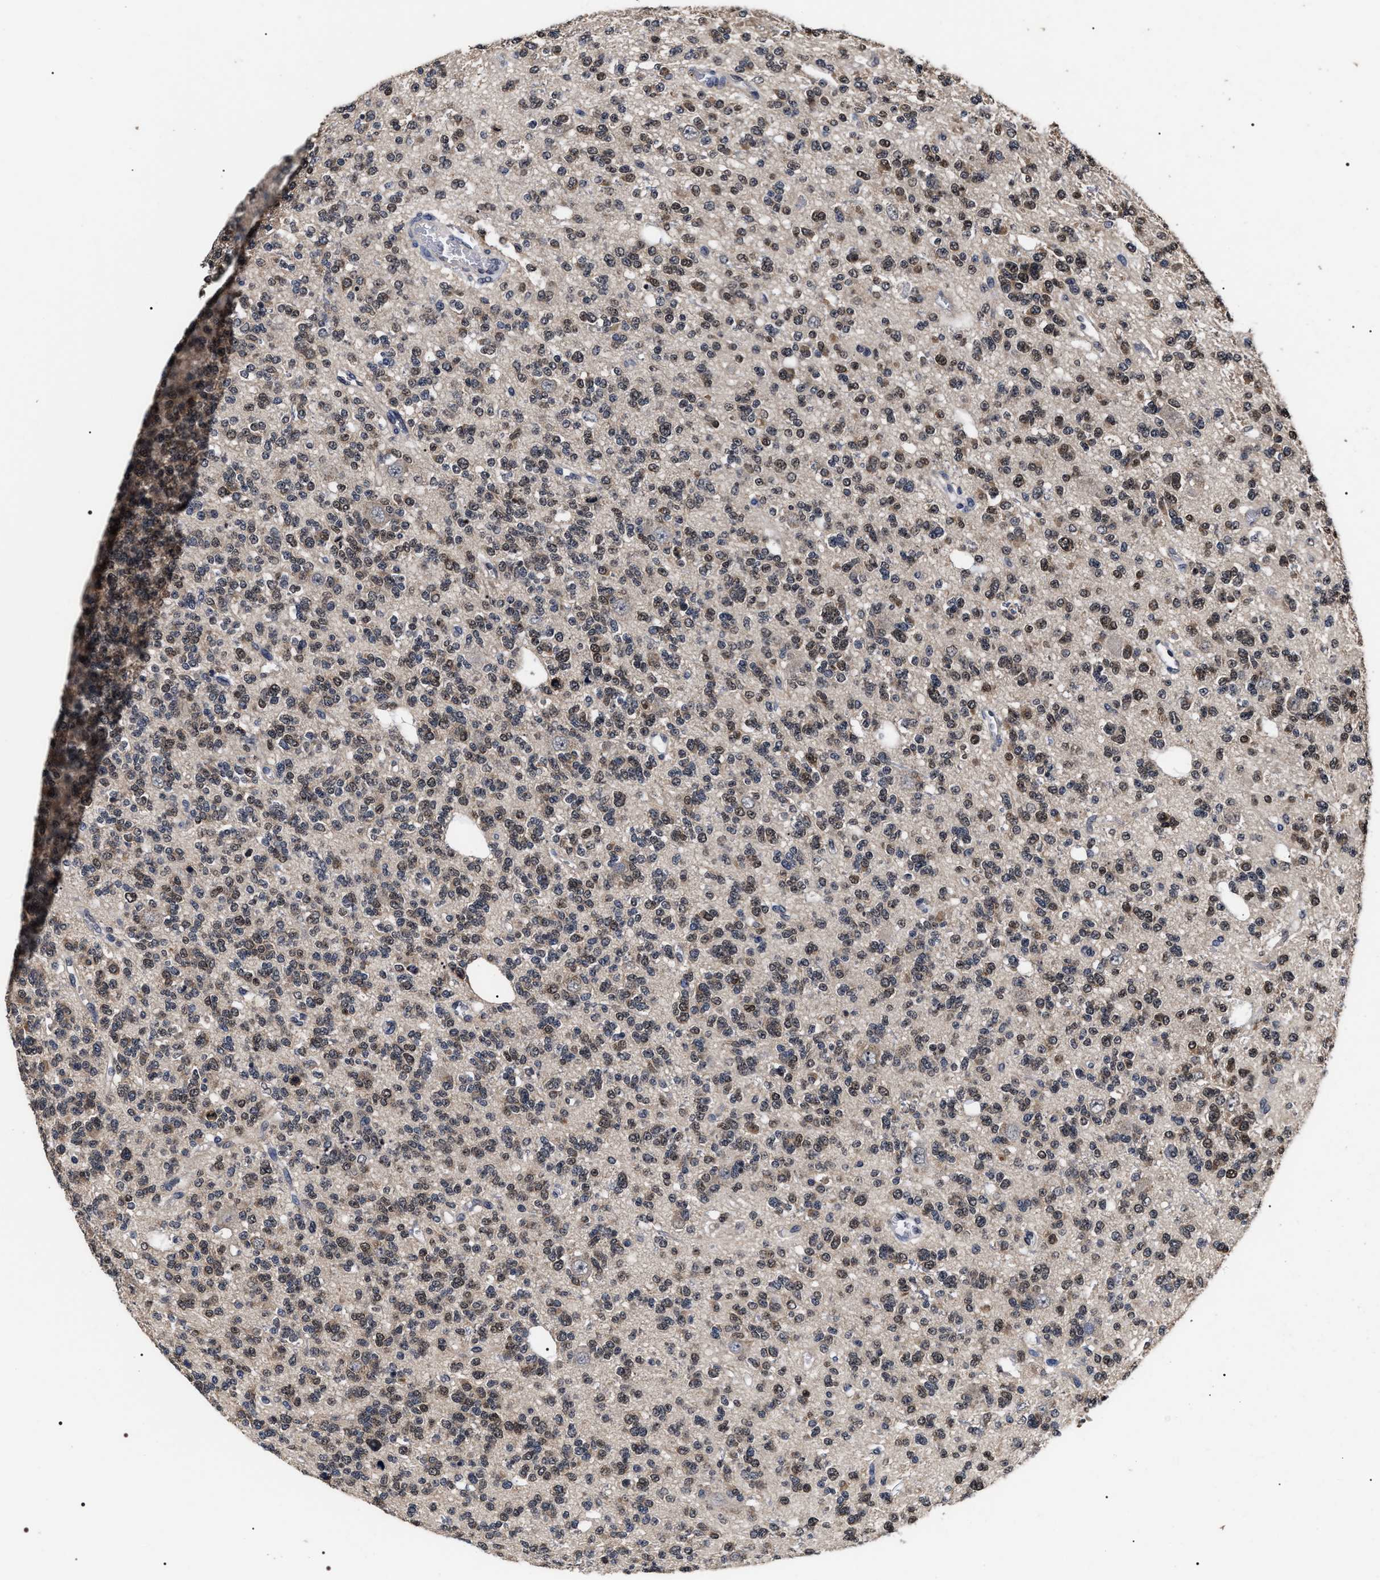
{"staining": {"intensity": "moderate", "quantity": ">75%", "location": "nuclear"}, "tissue": "glioma", "cell_type": "Tumor cells", "image_type": "cancer", "snomed": [{"axis": "morphology", "description": "Glioma, malignant, Low grade"}, {"axis": "topography", "description": "Brain"}], "caption": "Human glioma stained with a brown dye reveals moderate nuclear positive positivity in about >75% of tumor cells.", "gene": "UPF3A", "patient": {"sex": "male", "age": 38}}